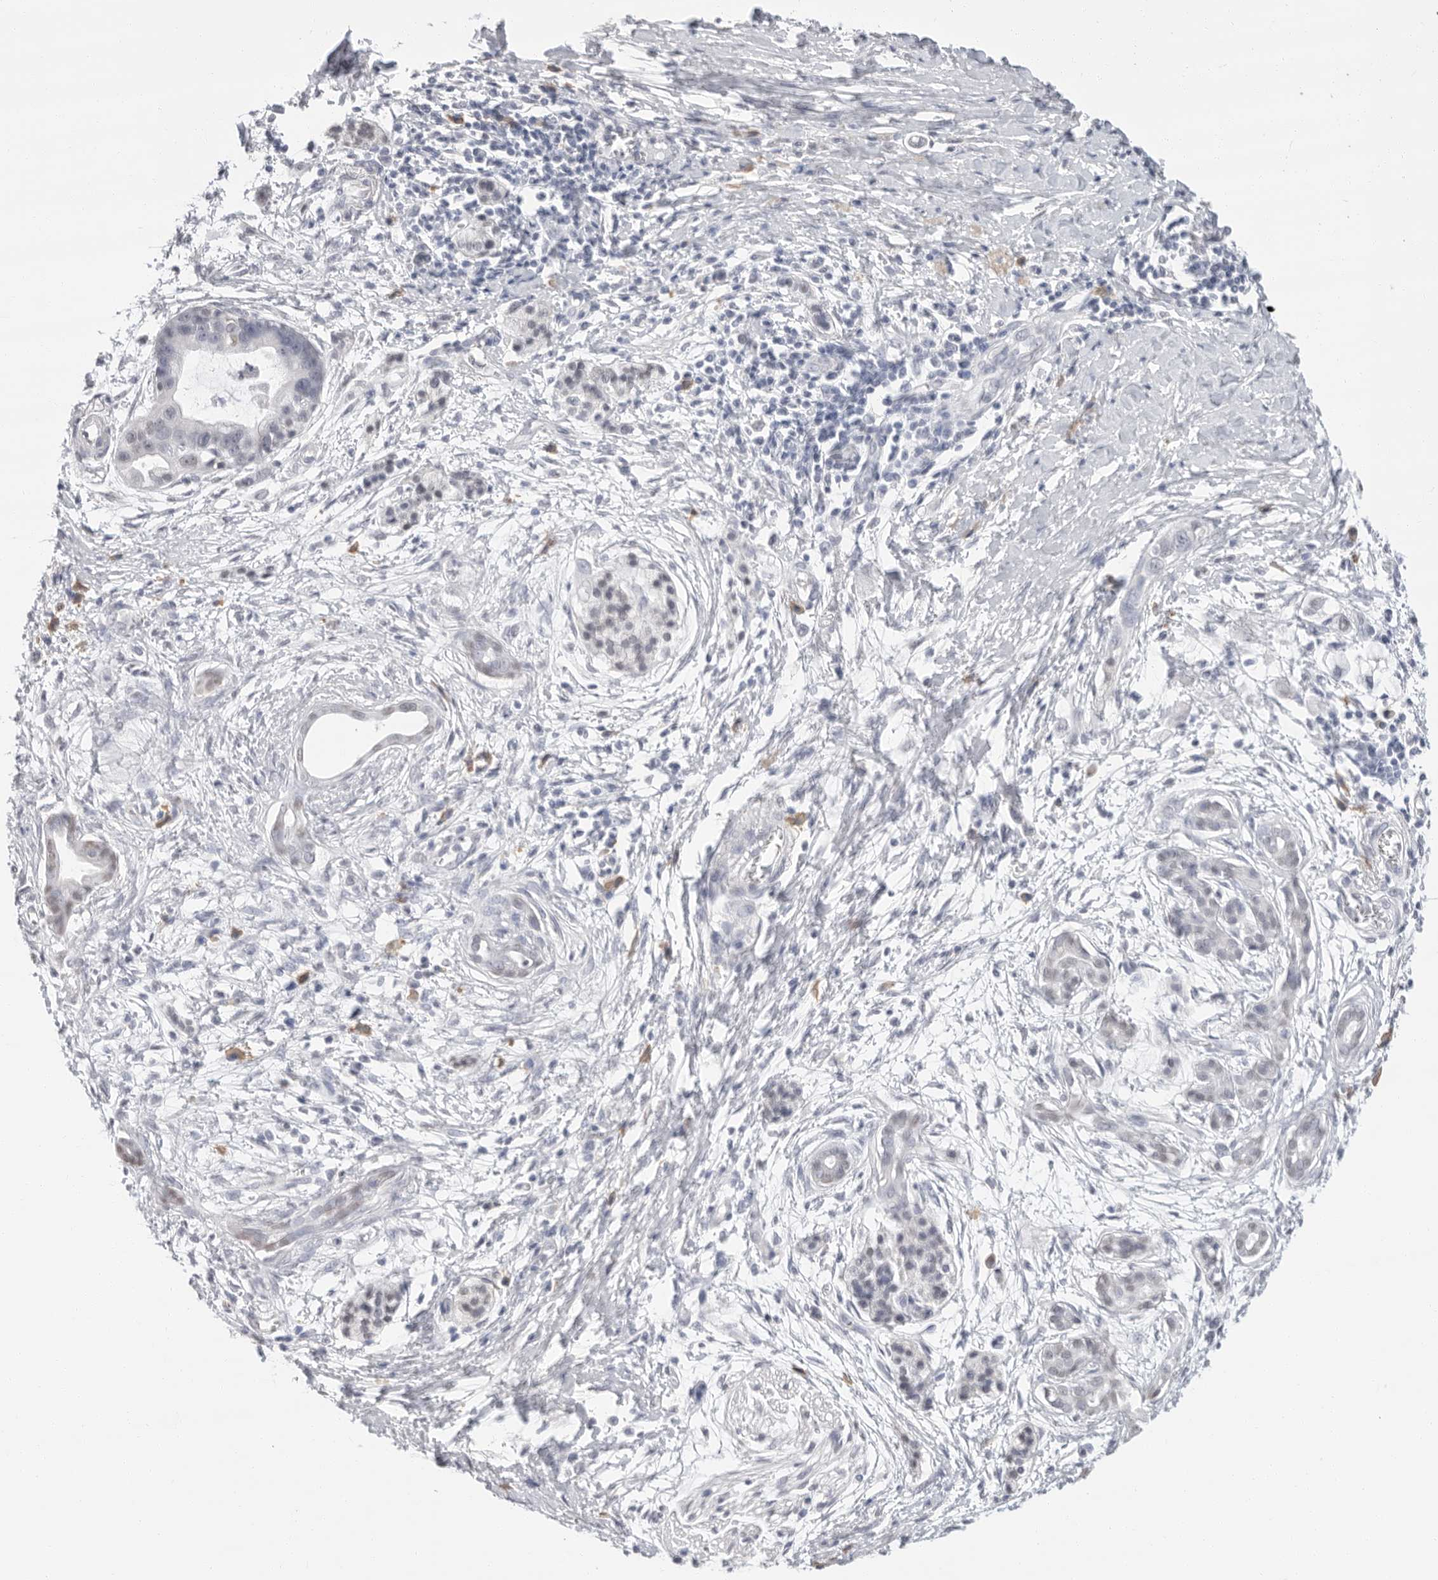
{"staining": {"intensity": "weak", "quantity": "<25%", "location": "nuclear"}, "tissue": "pancreatic cancer", "cell_type": "Tumor cells", "image_type": "cancer", "snomed": [{"axis": "morphology", "description": "Adenocarcinoma, NOS"}, {"axis": "topography", "description": "Pancreas"}], "caption": "High magnification brightfield microscopy of pancreatic adenocarcinoma stained with DAB (brown) and counterstained with hematoxylin (blue): tumor cells show no significant staining.", "gene": "ARHGEF10", "patient": {"sex": "male", "age": 59}}